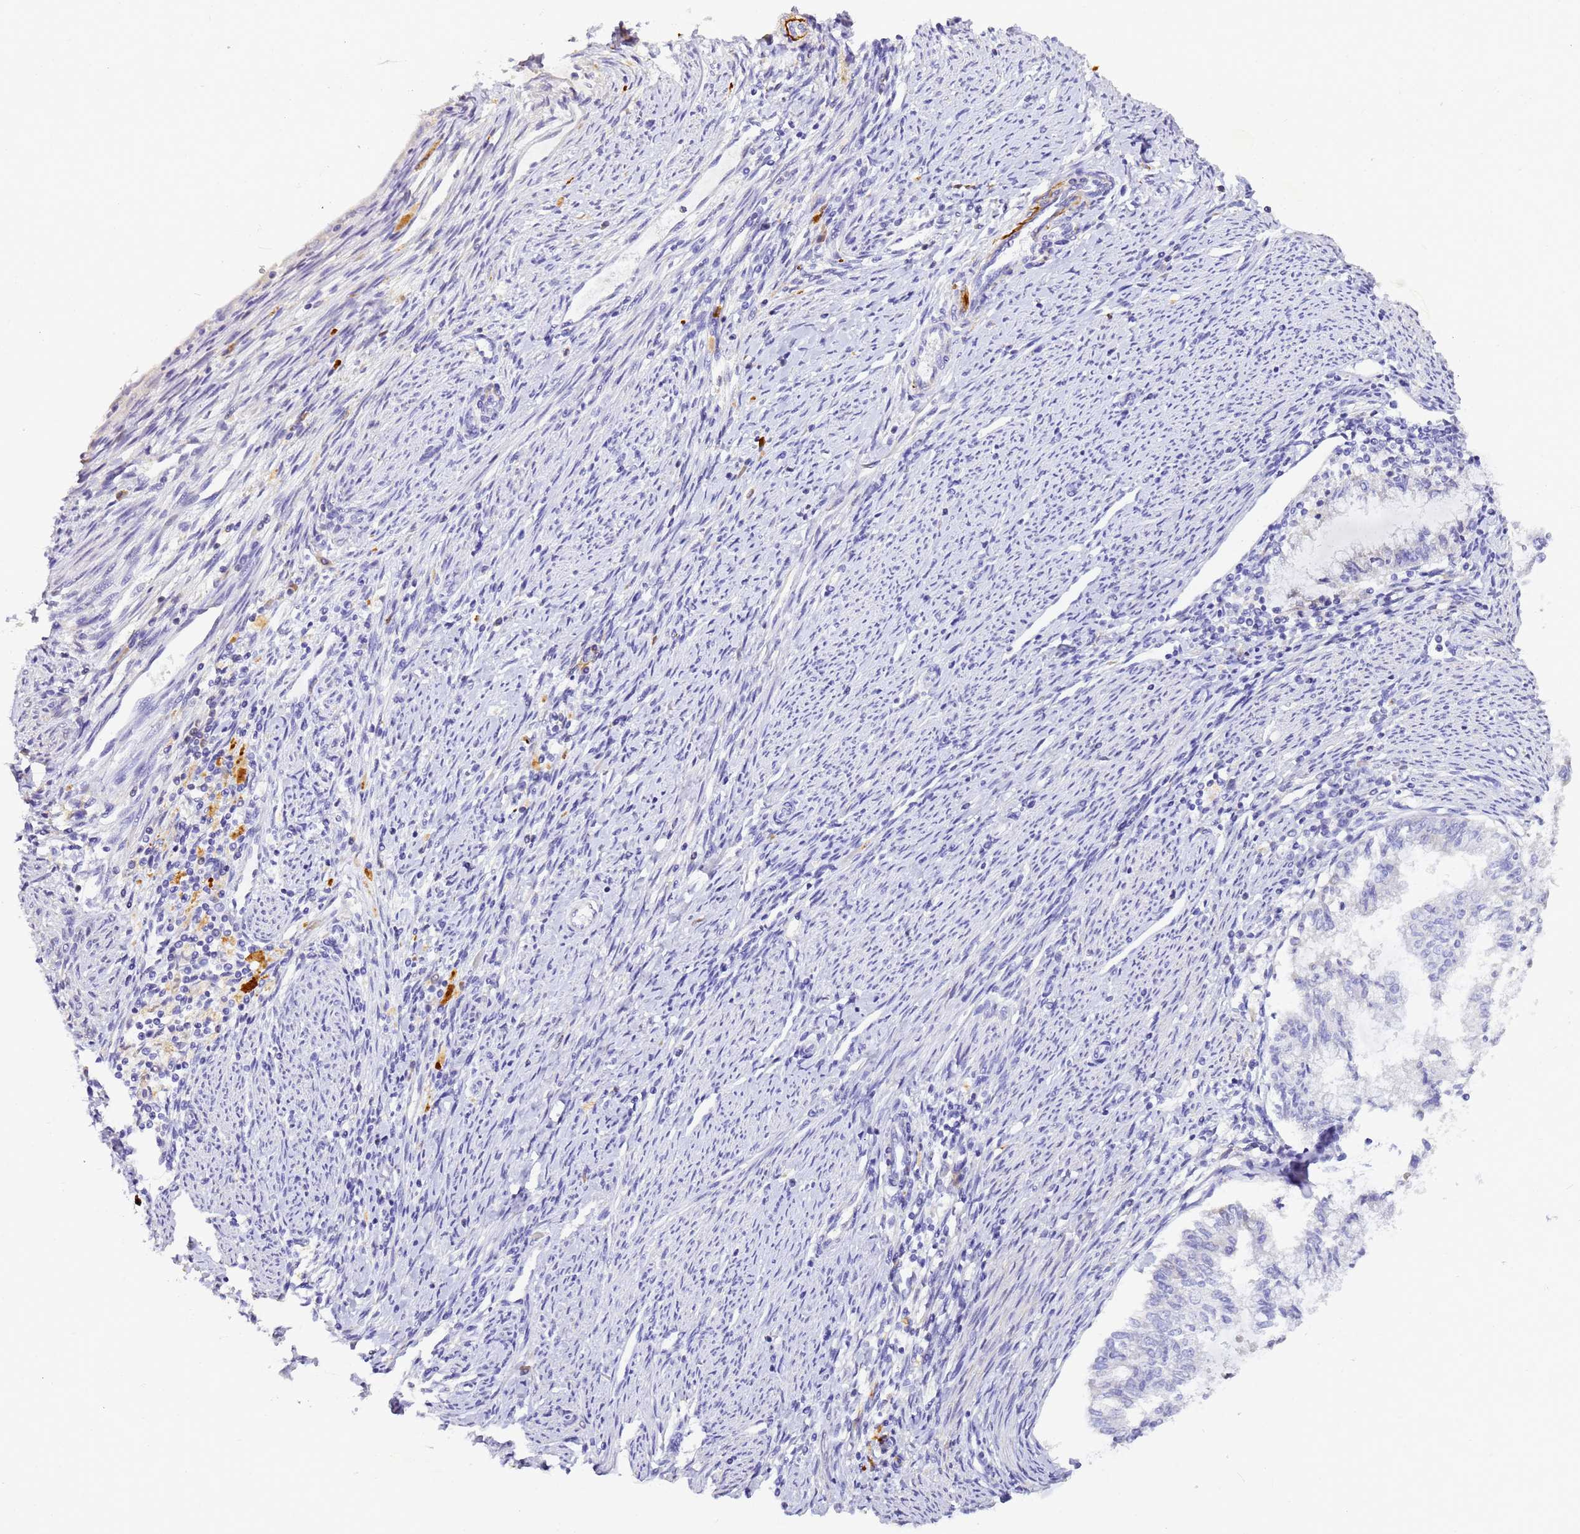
{"staining": {"intensity": "negative", "quantity": "none", "location": "none"}, "tissue": "endometrial cancer", "cell_type": "Tumor cells", "image_type": "cancer", "snomed": [{"axis": "morphology", "description": "Adenocarcinoma, NOS"}, {"axis": "topography", "description": "Endometrium"}], "caption": "Immunohistochemical staining of human endometrial cancer demonstrates no significant staining in tumor cells.", "gene": "CFHR2", "patient": {"sex": "female", "age": 79}}